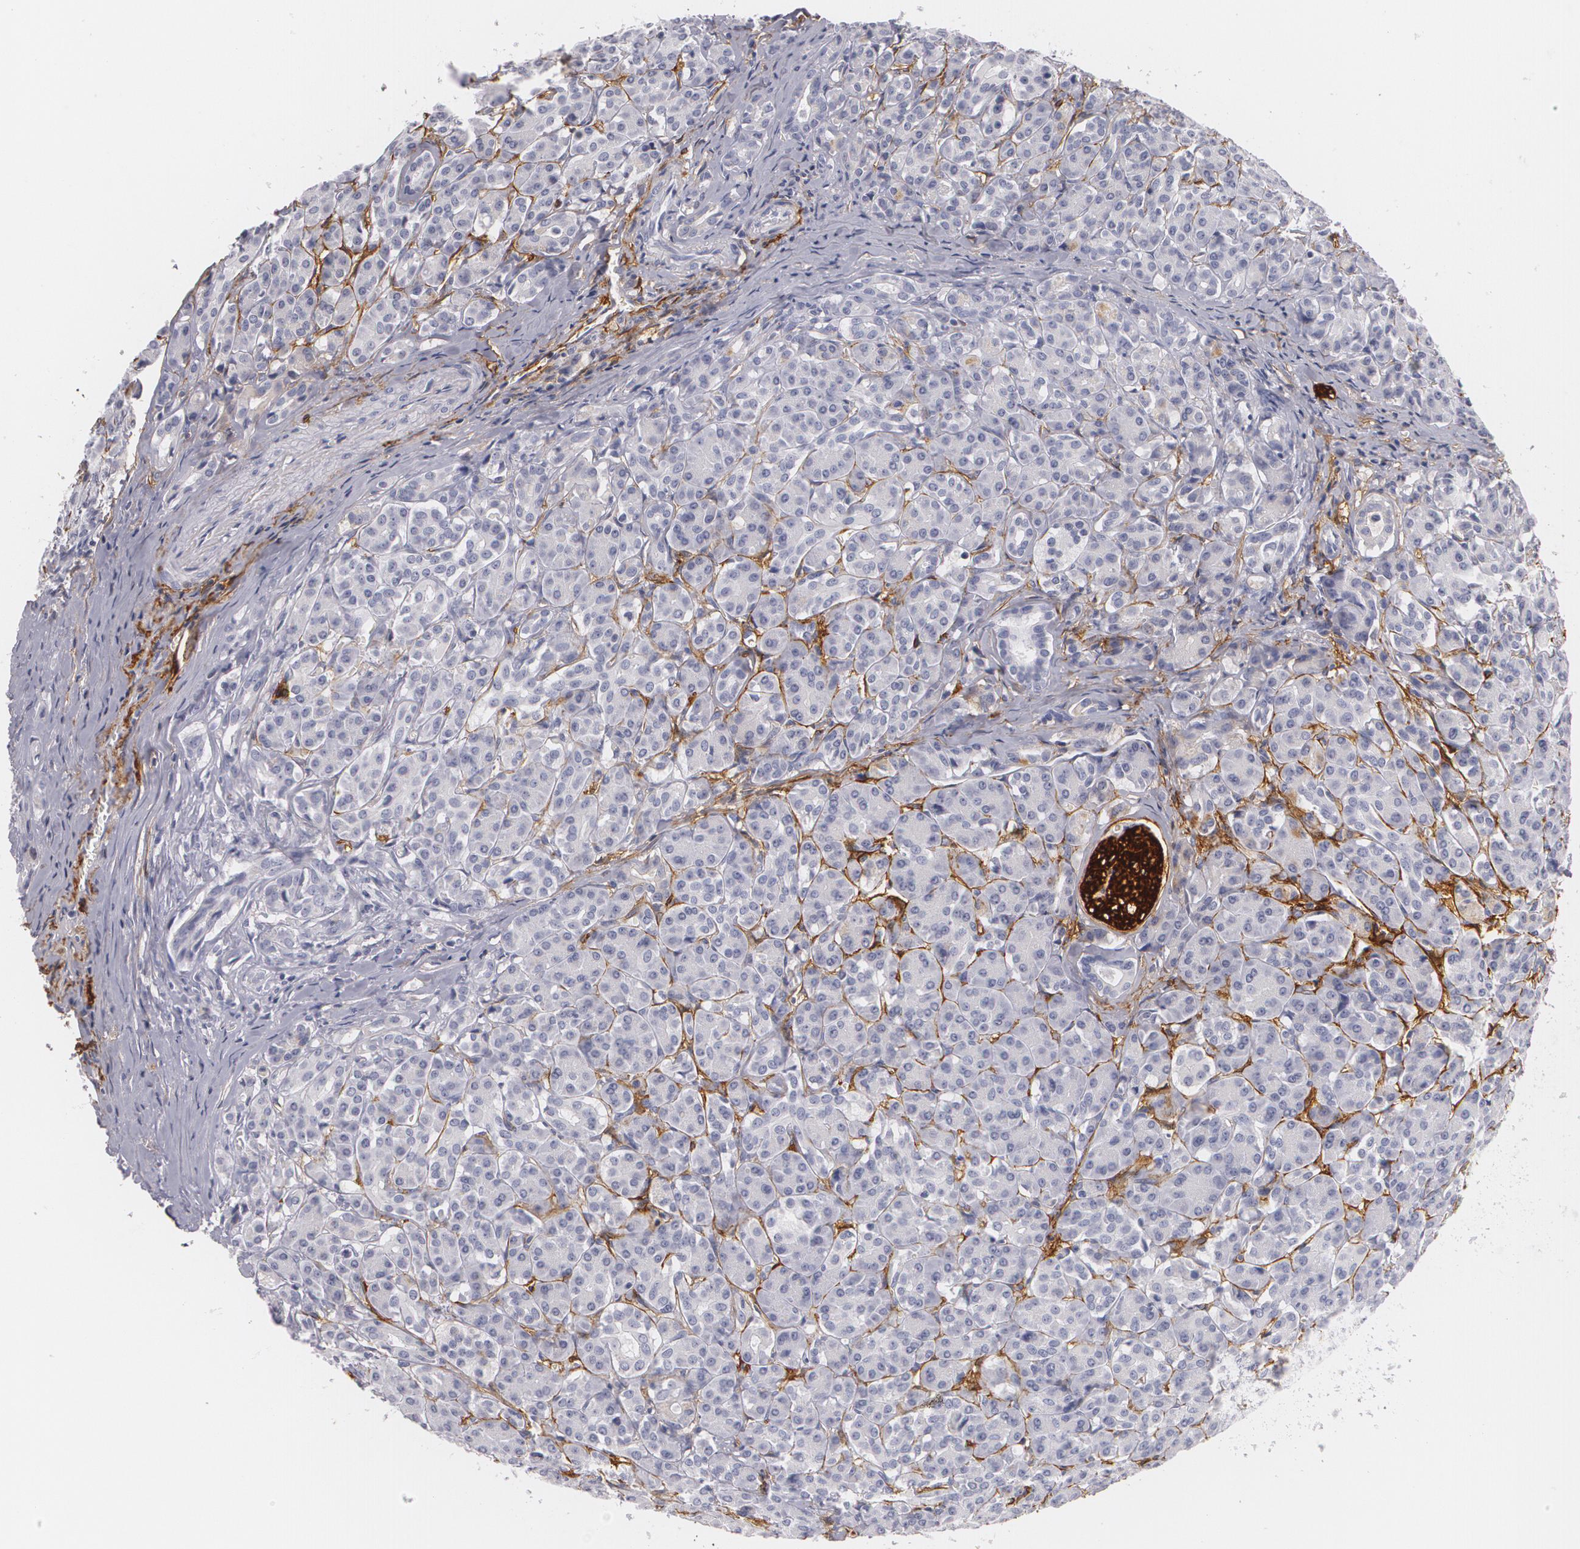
{"staining": {"intensity": "negative", "quantity": "none", "location": "none"}, "tissue": "pancreas", "cell_type": "Exocrine glandular cells", "image_type": "normal", "snomed": [{"axis": "morphology", "description": "Normal tissue, NOS"}, {"axis": "topography", "description": "Lymph node"}, {"axis": "topography", "description": "Pancreas"}], "caption": "Image shows no significant protein positivity in exocrine glandular cells of normal pancreas.", "gene": "NGFR", "patient": {"sex": "male", "age": 59}}